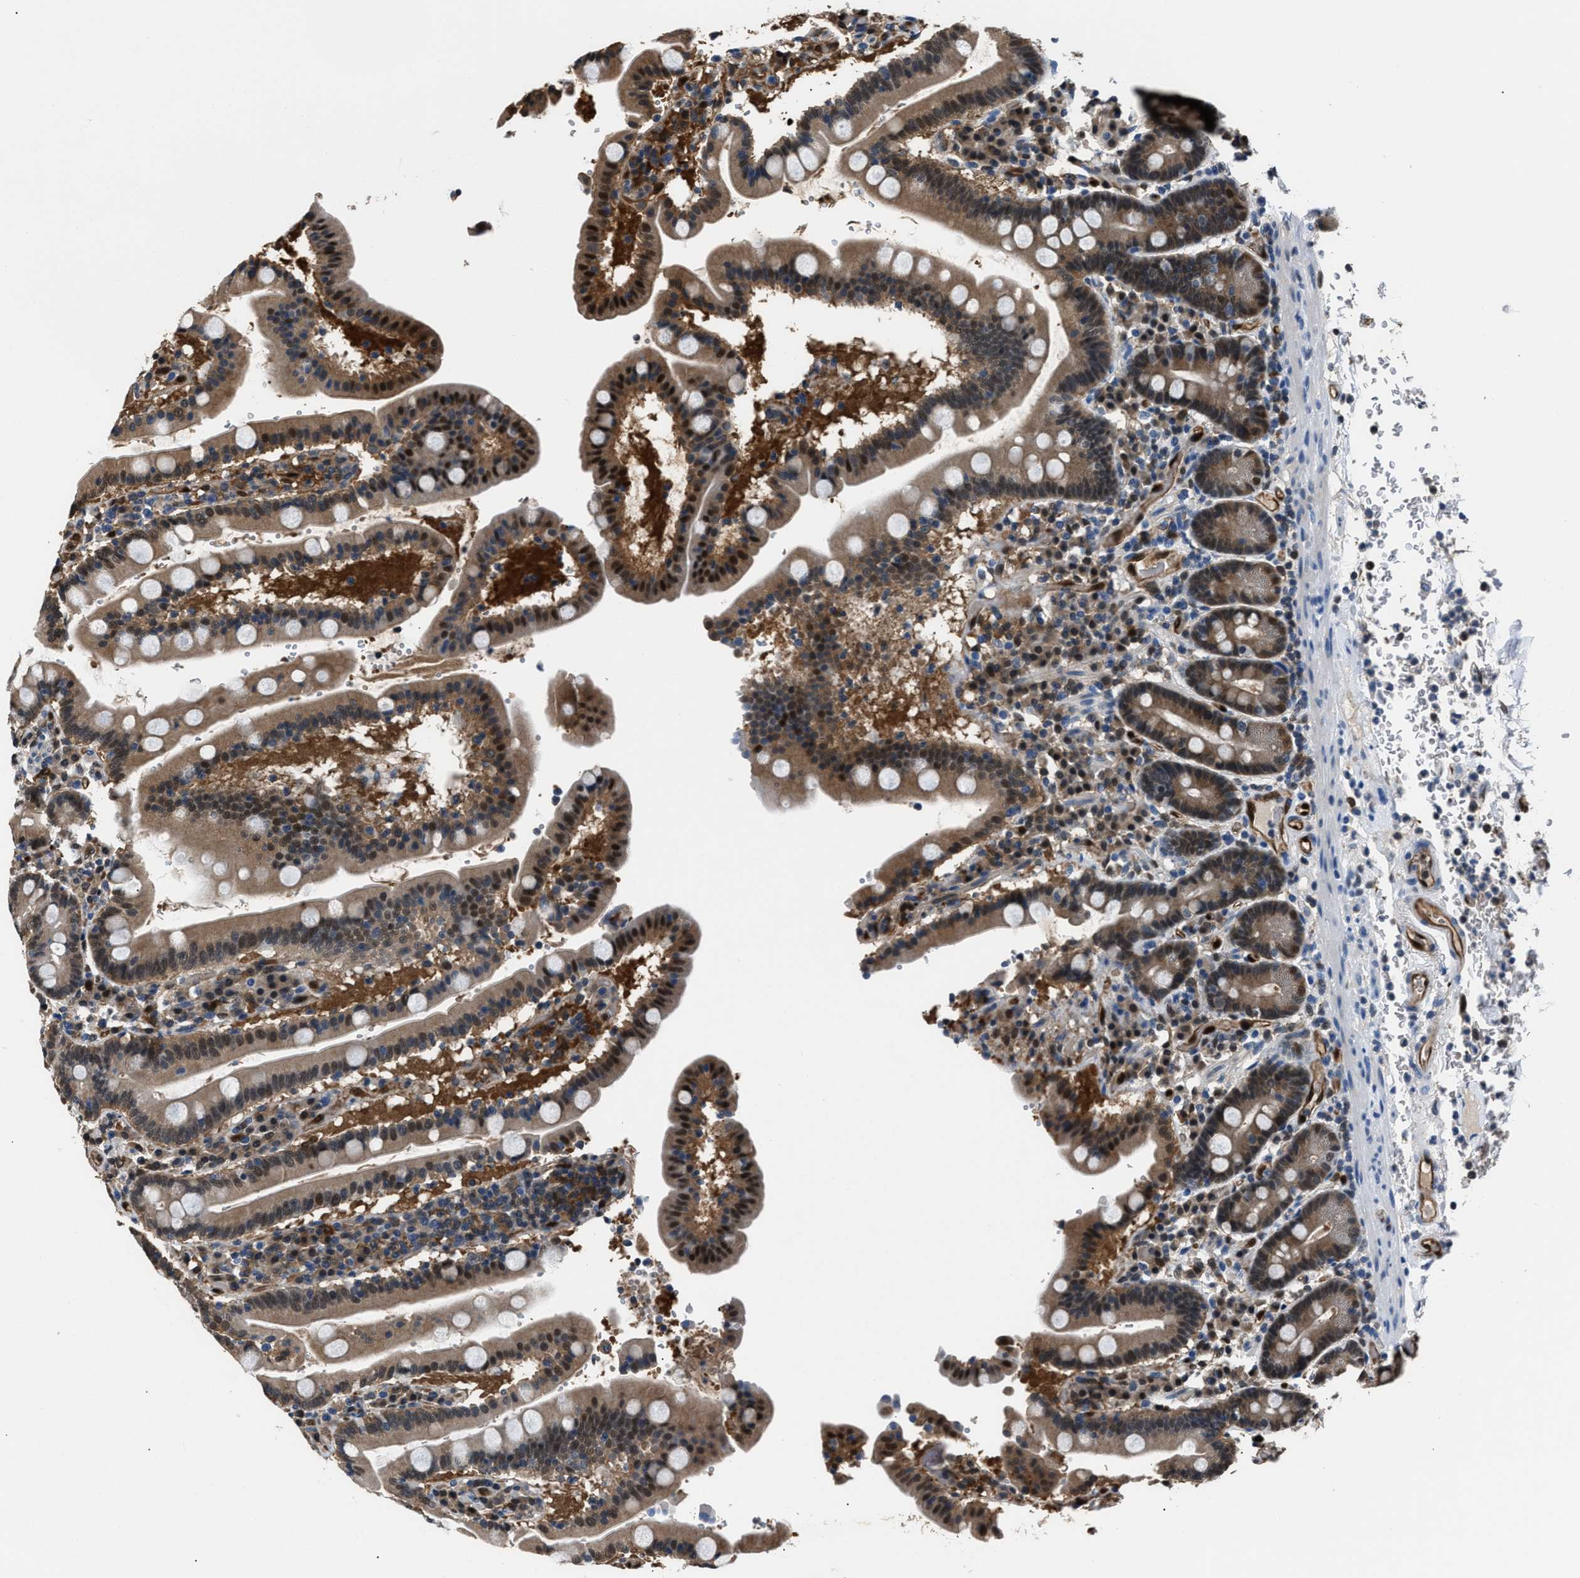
{"staining": {"intensity": "weak", "quantity": "25%-75%", "location": "cytoplasmic/membranous,nuclear"}, "tissue": "duodenum", "cell_type": "Glandular cells", "image_type": "normal", "snomed": [{"axis": "morphology", "description": "Normal tissue, NOS"}, {"axis": "topography", "description": "Small intestine, NOS"}], "caption": "Protein staining by immunohistochemistry demonstrates weak cytoplasmic/membranous,nuclear expression in about 25%-75% of glandular cells in normal duodenum. Nuclei are stained in blue.", "gene": "PPA1", "patient": {"sex": "female", "age": 71}}